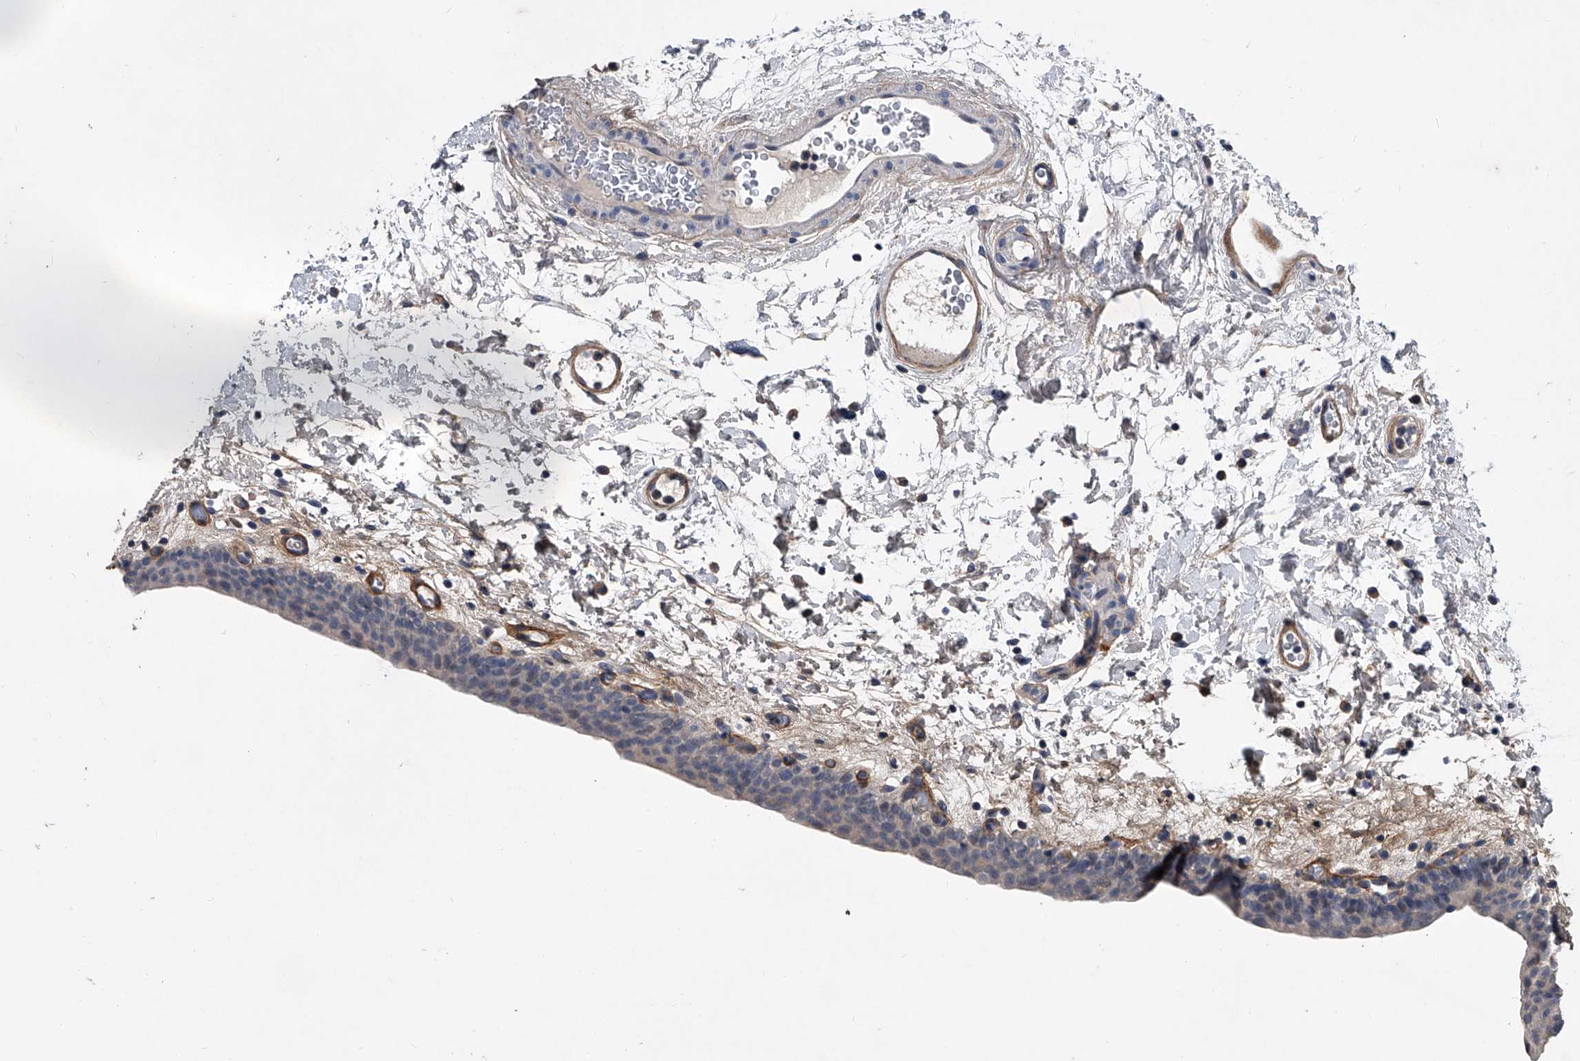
{"staining": {"intensity": "negative", "quantity": "none", "location": "none"}, "tissue": "urinary bladder", "cell_type": "Urothelial cells", "image_type": "normal", "snomed": [{"axis": "morphology", "description": "Normal tissue, NOS"}, {"axis": "topography", "description": "Urinary bladder"}], "caption": "DAB (3,3'-diaminobenzidine) immunohistochemical staining of benign urinary bladder demonstrates no significant positivity in urothelial cells. Brightfield microscopy of IHC stained with DAB (3,3'-diaminobenzidine) (brown) and hematoxylin (blue), captured at high magnification.", "gene": "PHACTR1", "patient": {"sex": "male", "age": 83}}